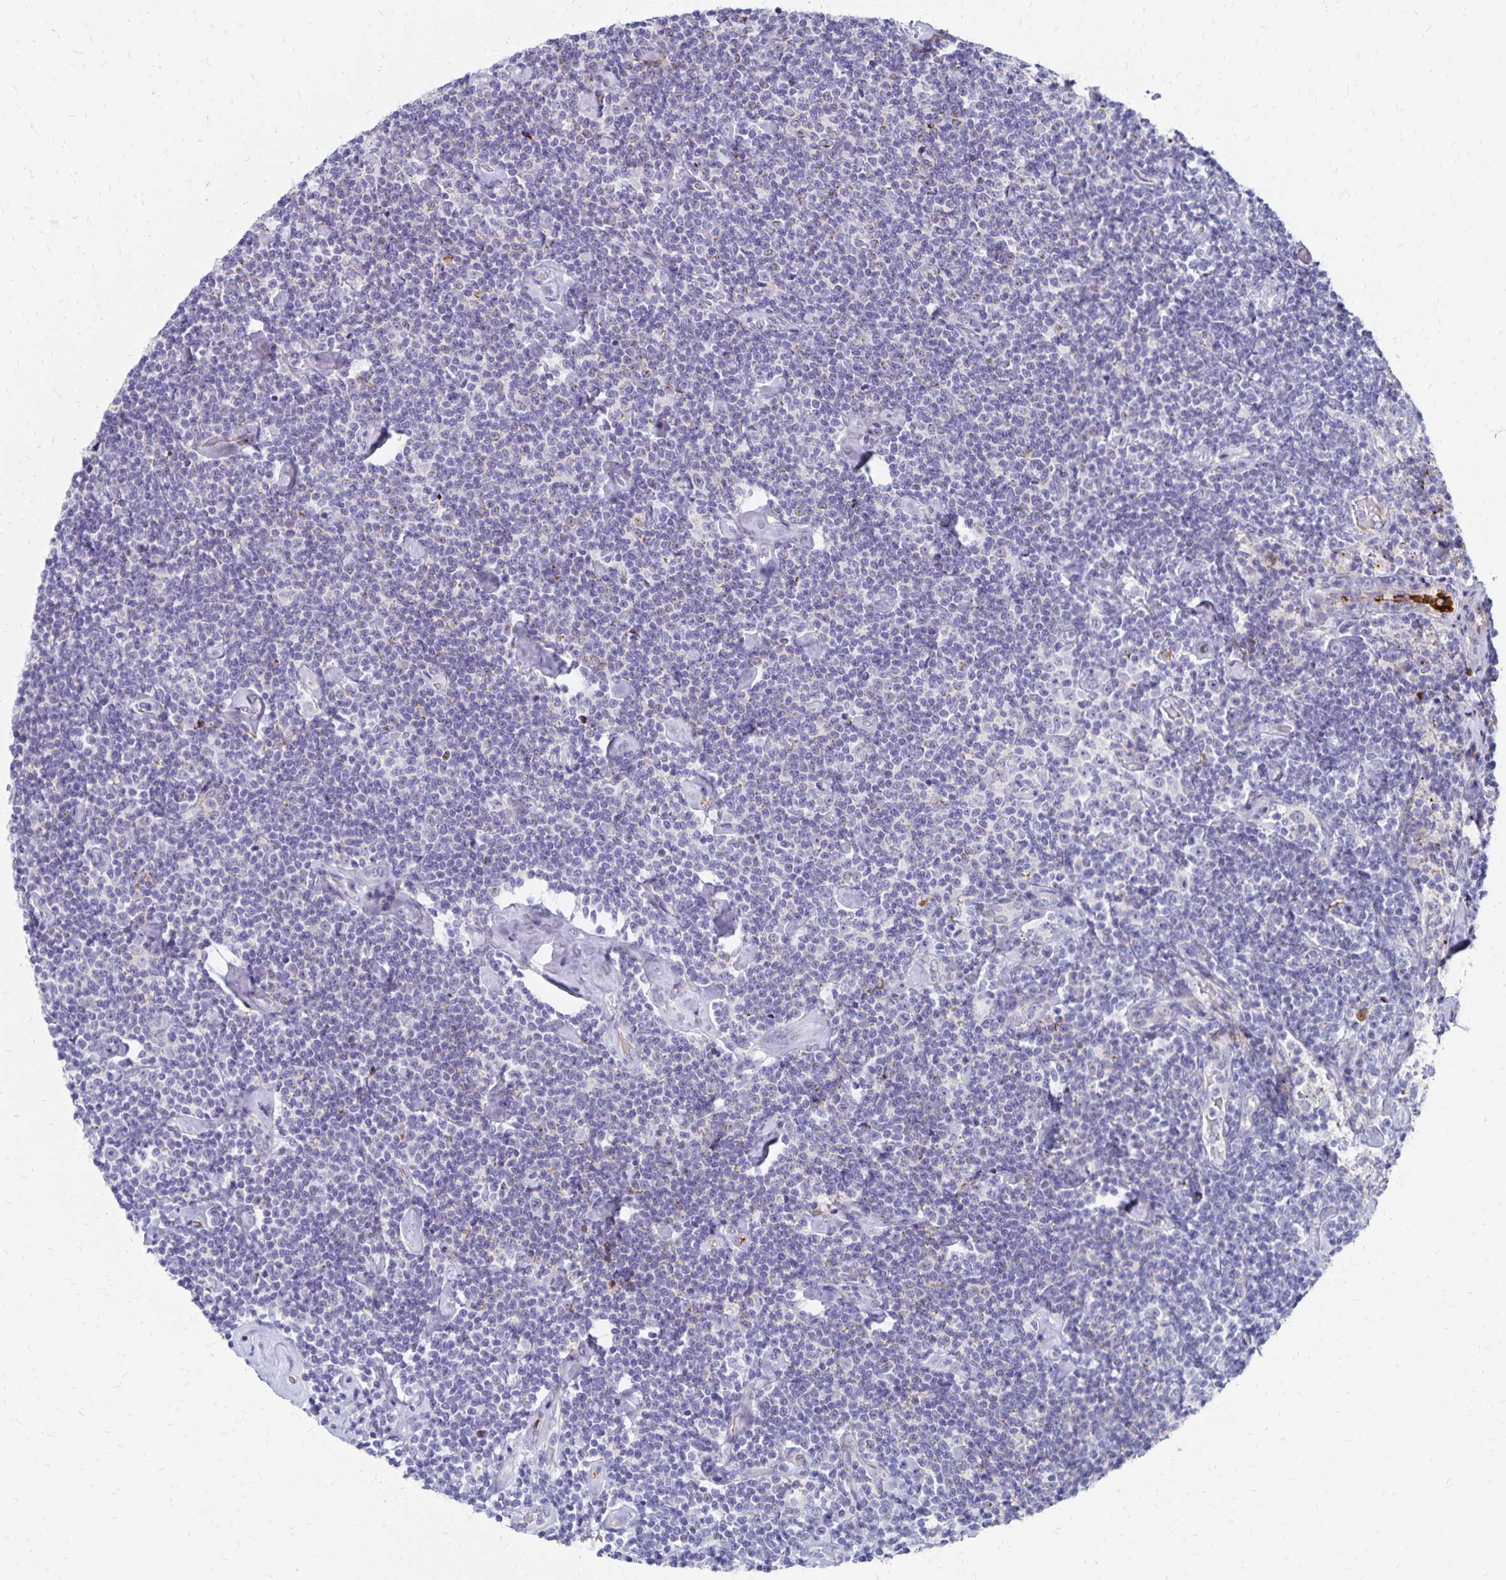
{"staining": {"intensity": "negative", "quantity": "none", "location": "none"}, "tissue": "lymphoma", "cell_type": "Tumor cells", "image_type": "cancer", "snomed": [{"axis": "morphology", "description": "Malignant lymphoma, non-Hodgkin's type, Low grade"}, {"axis": "topography", "description": "Lymph node"}], "caption": "Tumor cells show no significant protein positivity in lymphoma.", "gene": "NECAP1", "patient": {"sex": "male", "age": 81}}